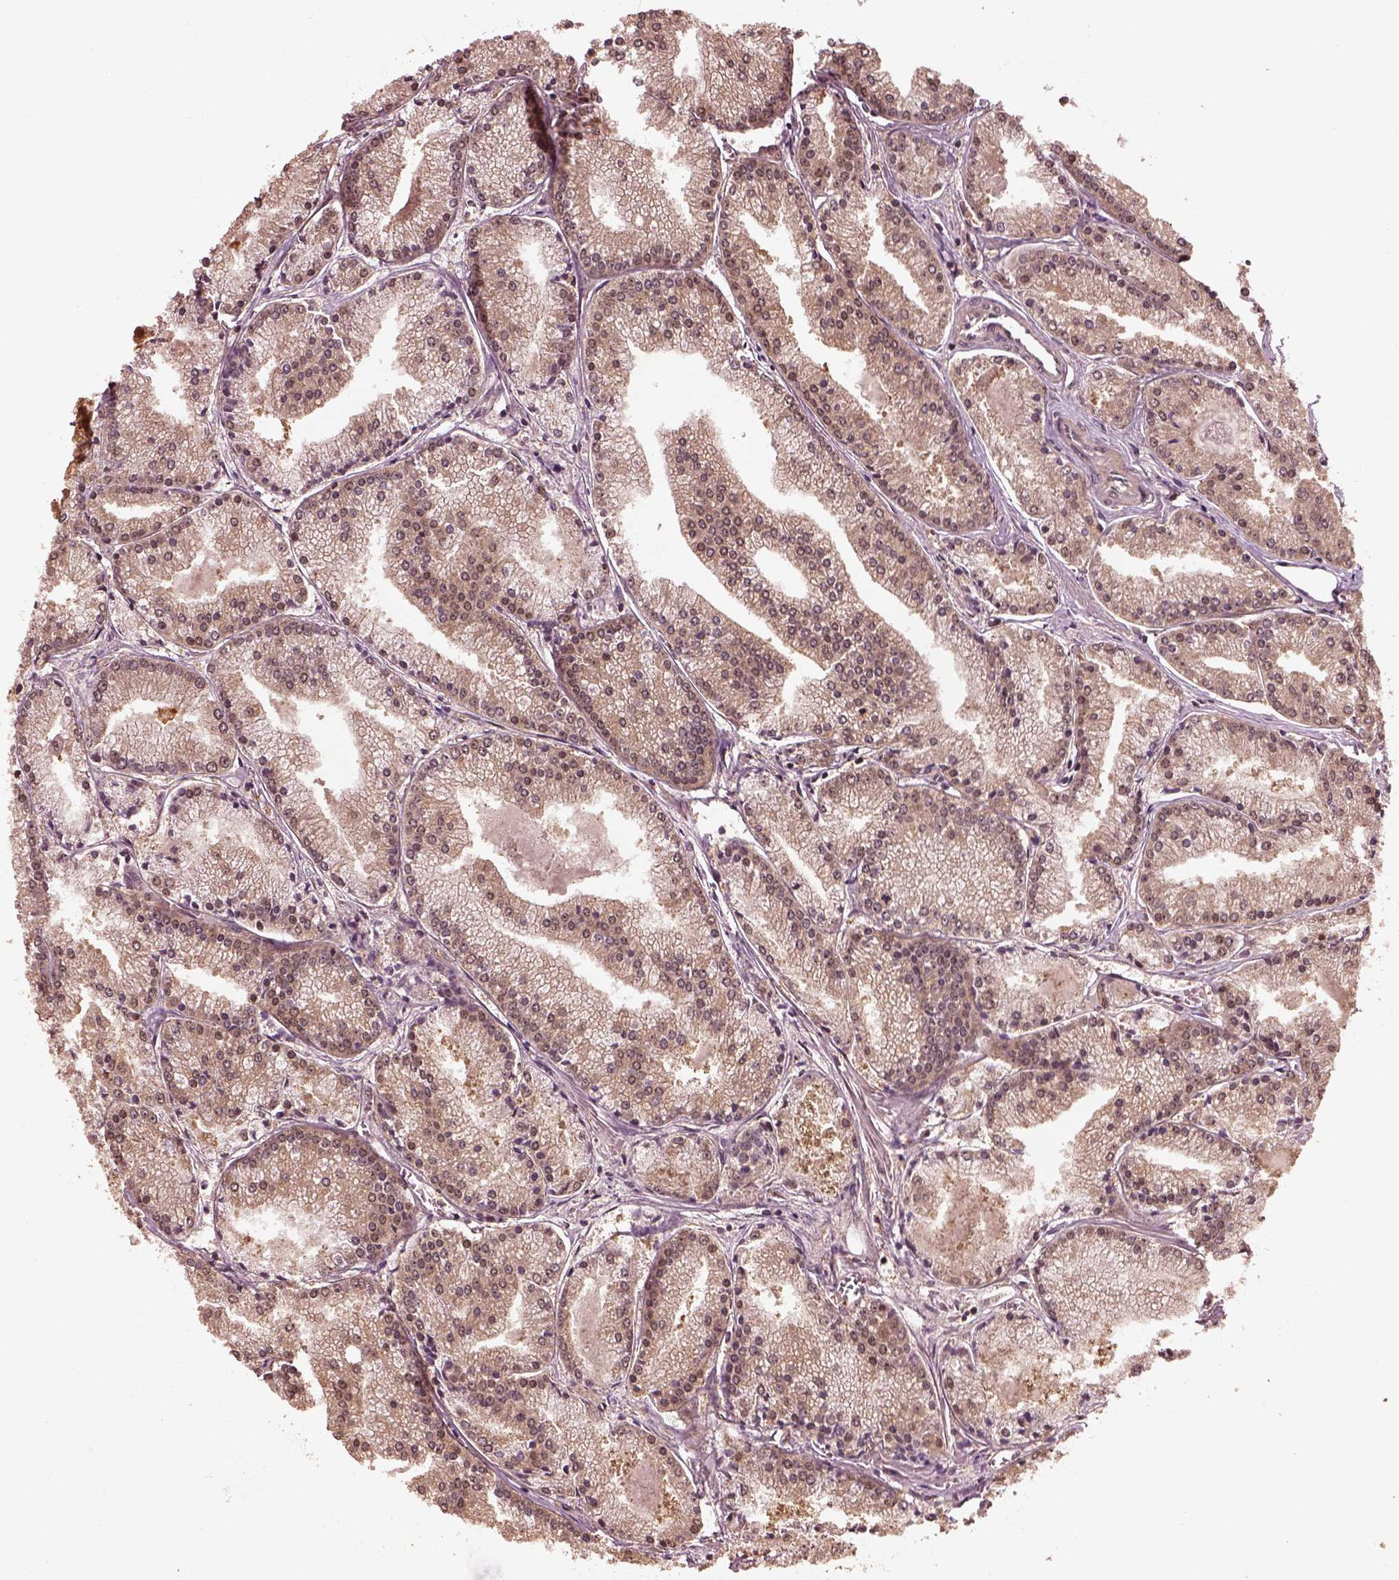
{"staining": {"intensity": "weak", "quantity": "25%-75%", "location": "cytoplasmic/membranous"}, "tissue": "prostate cancer", "cell_type": "Tumor cells", "image_type": "cancer", "snomed": [{"axis": "morphology", "description": "Adenocarcinoma, NOS"}, {"axis": "topography", "description": "Prostate"}], "caption": "Brown immunohistochemical staining in human prostate cancer (adenocarcinoma) shows weak cytoplasmic/membranous staining in about 25%-75% of tumor cells.", "gene": "PSMC5", "patient": {"sex": "male", "age": 72}}